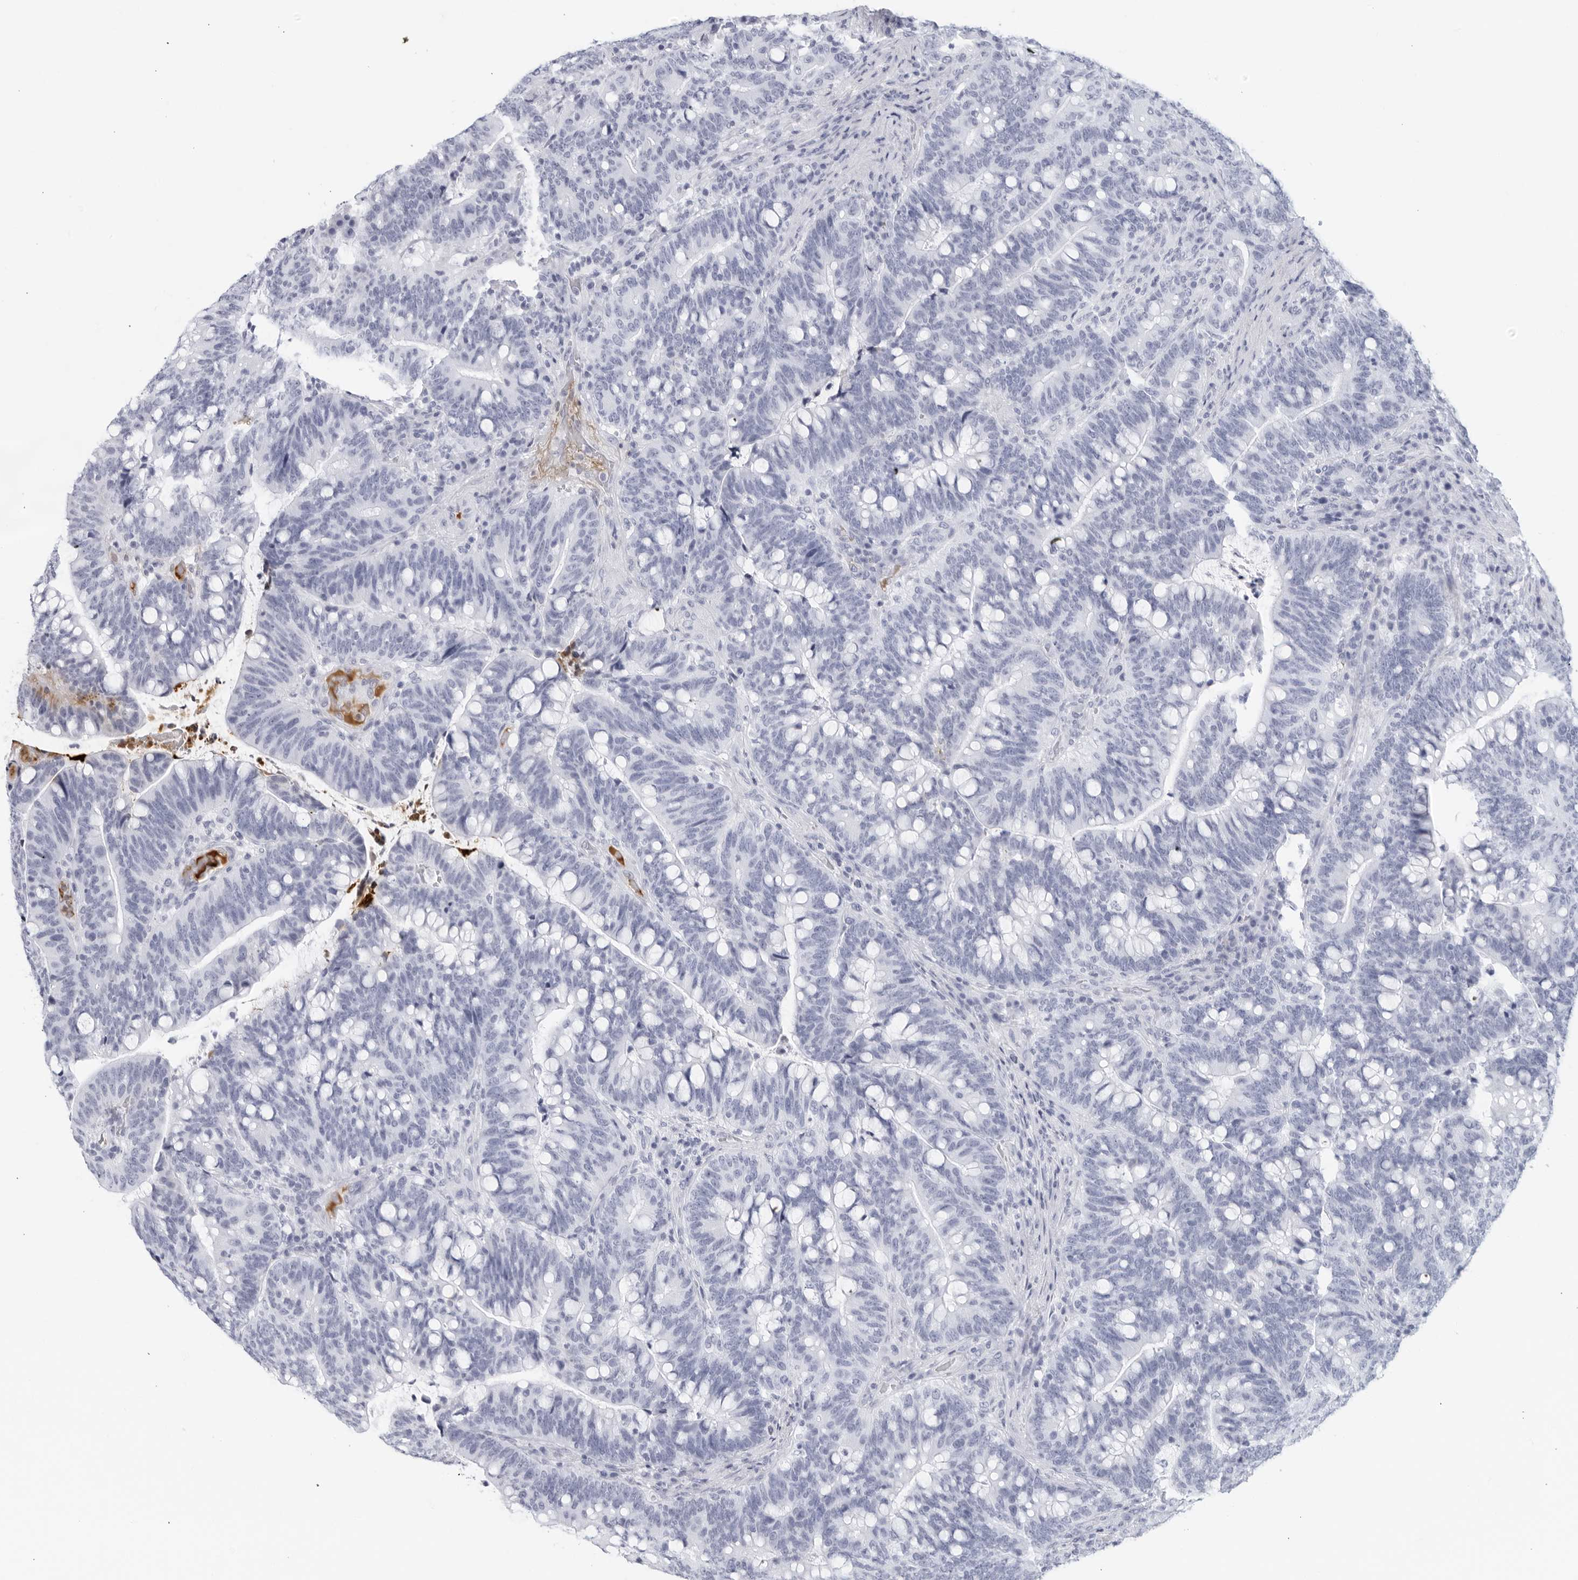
{"staining": {"intensity": "negative", "quantity": "none", "location": "none"}, "tissue": "colorectal cancer", "cell_type": "Tumor cells", "image_type": "cancer", "snomed": [{"axis": "morphology", "description": "Adenocarcinoma, NOS"}, {"axis": "topography", "description": "Colon"}], "caption": "Immunohistochemistry (IHC) histopathology image of neoplastic tissue: human colorectal adenocarcinoma stained with DAB (3,3'-diaminobenzidine) displays no significant protein positivity in tumor cells. (DAB immunohistochemistry visualized using brightfield microscopy, high magnification).", "gene": "FGG", "patient": {"sex": "female", "age": 66}}